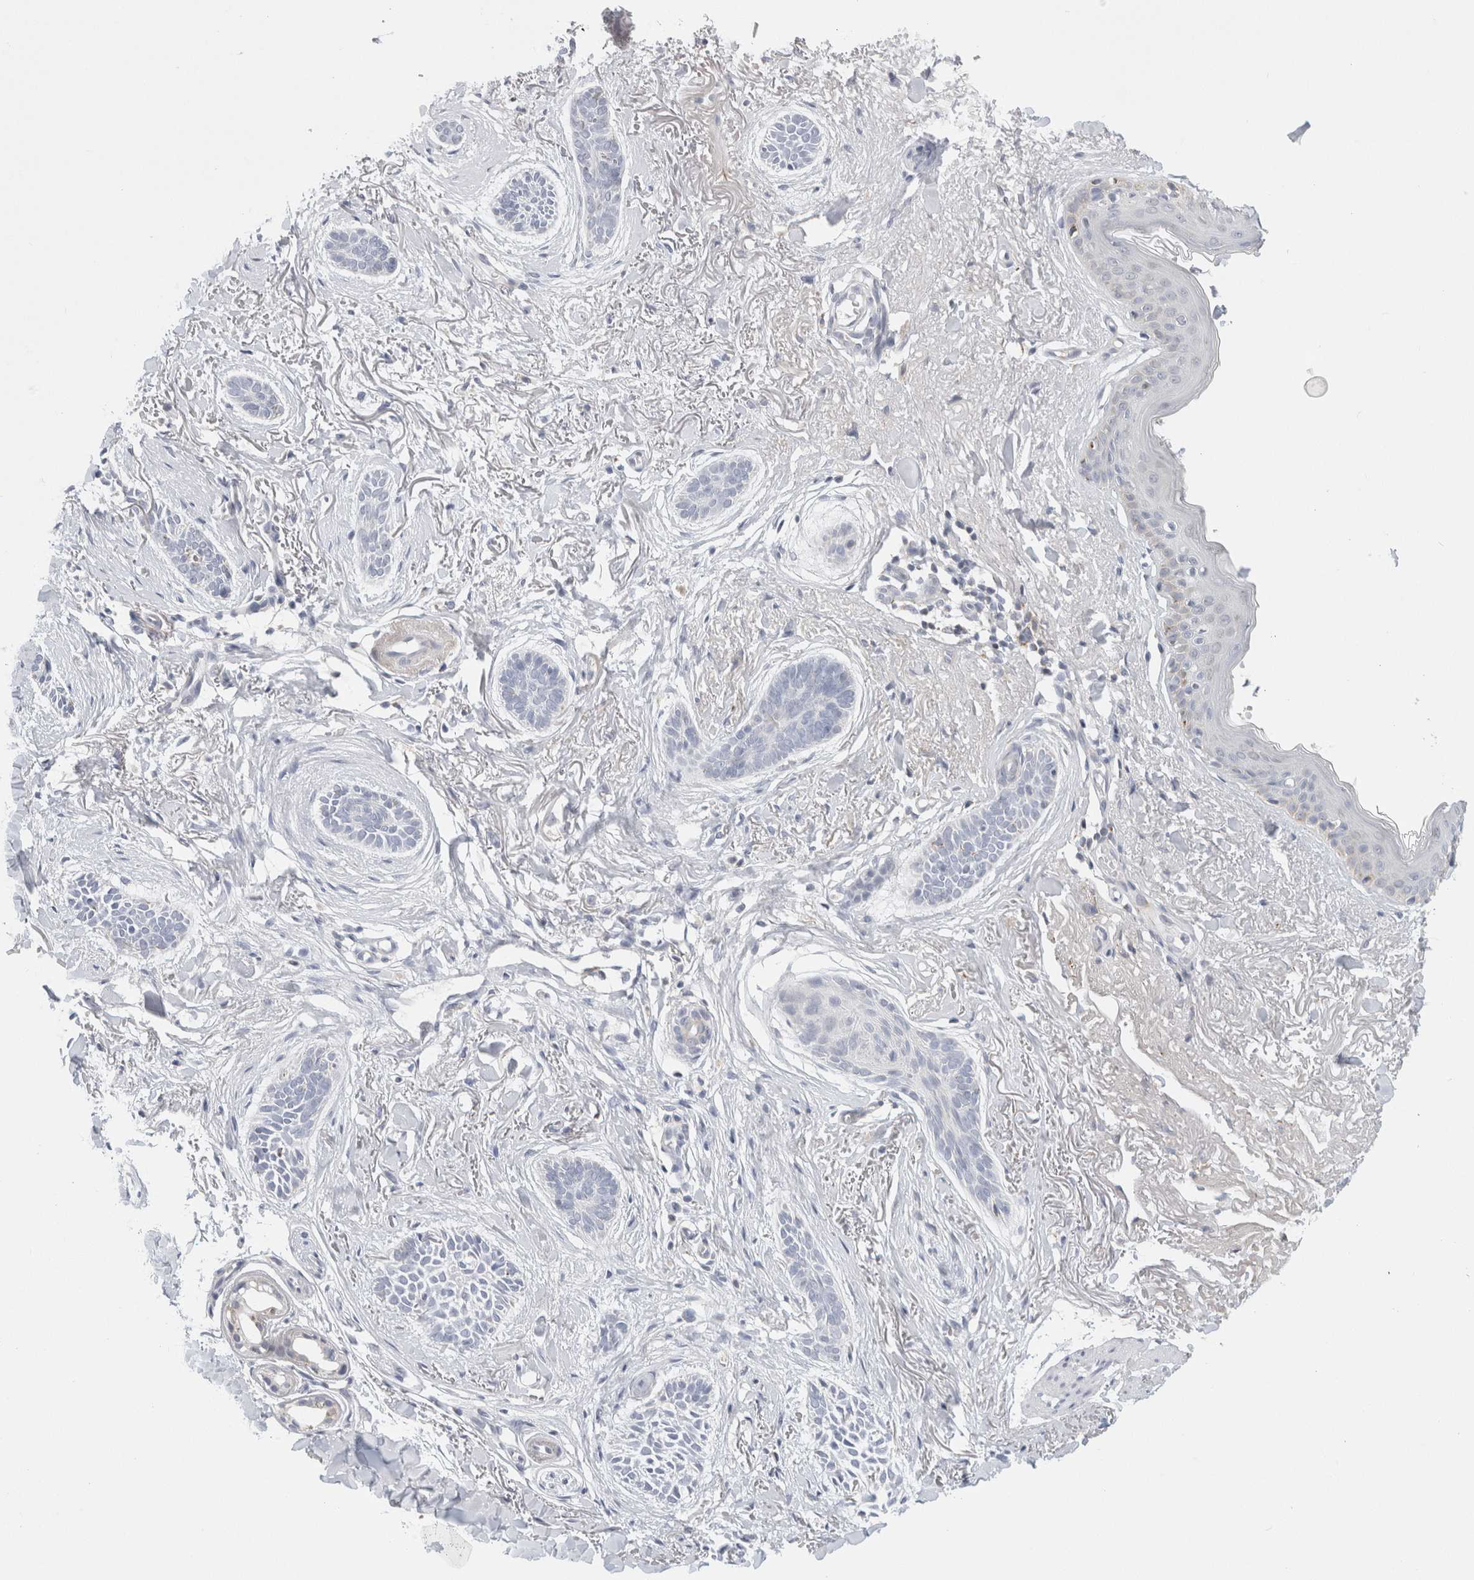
{"staining": {"intensity": "negative", "quantity": "none", "location": "none"}, "tissue": "skin cancer", "cell_type": "Tumor cells", "image_type": "cancer", "snomed": [{"axis": "morphology", "description": "Basal cell carcinoma"}, {"axis": "topography", "description": "Skin"}], "caption": "IHC micrograph of human skin cancer (basal cell carcinoma) stained for a protein (brown), which exhibits no expression in tumor cells.", "gene": "FAHD1", "patient": {"sex": "female", "age": 84}}